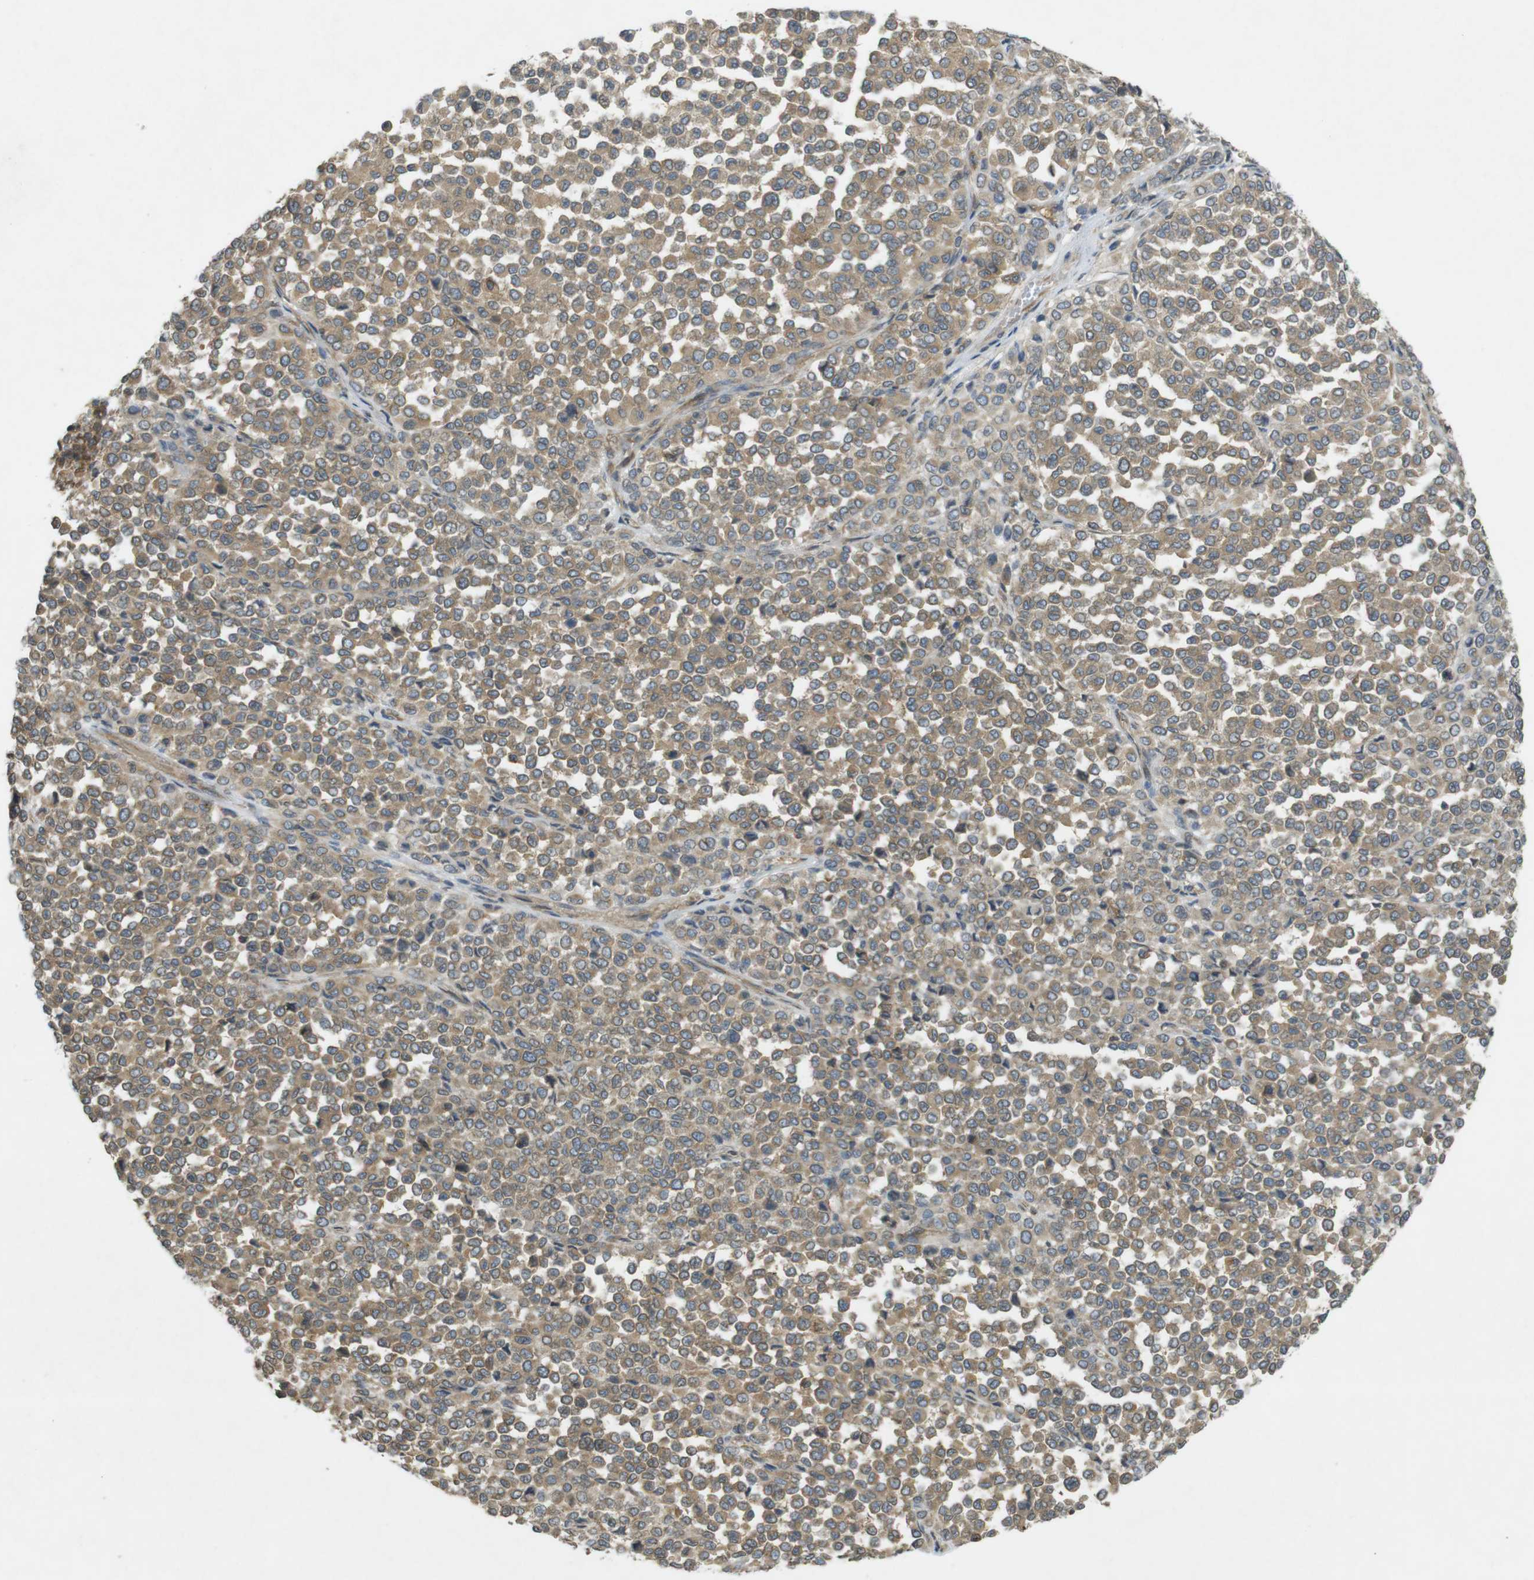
{"staining": {"intensity": "moderate", "quantity": ">75%", "location": "cytoplasmic/membranous"}, "tissue": "melanoma", "cell_type": "Tumor cells", "image_type": "cancer", "snomed": [{"axis": "morphology", "description": "Malignant melanoma, Metastatic site"}, {"axis": "topography", "description": "Pancreas"}], "caption": "A micrograph of melanoma stained for a protein reveals moderate cytoplasmic/membranous brown staining in tumor cells.", "gene": "KIF5B", "patient": {"sex": "female", "age": 30}}